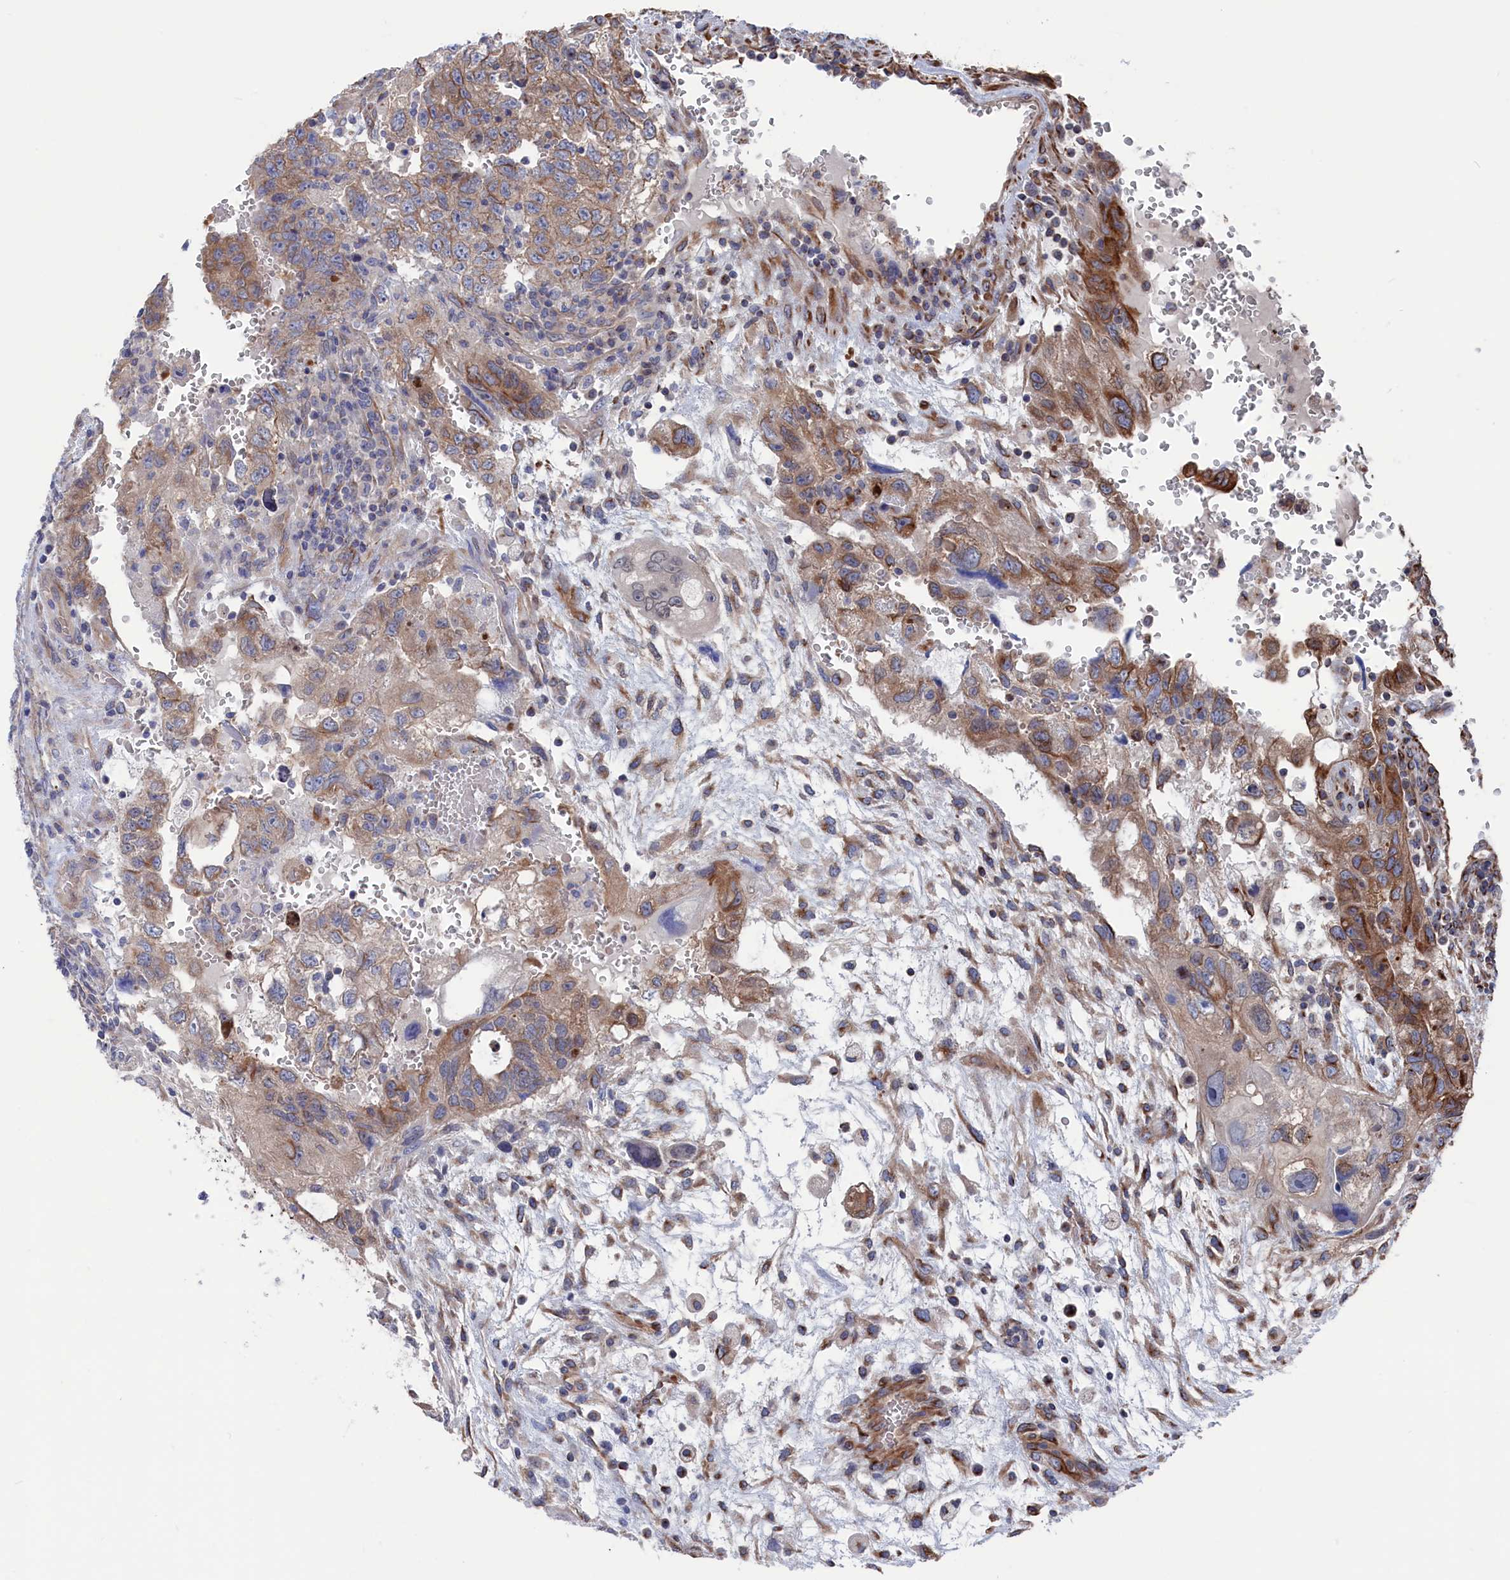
{"staining": {"intensity": "strong", "quantity": "<25%", "location": "cytoplasmic/membranous"}, "tissue": "testis cancer", "cell_type": "Tumor cells", "image_type": "cancer", "snomed": [{"axis": "morphology", "description": "Carcinoma, Embryonal, NOS"}, {"axis": "topography", "description": "Testis"}], "caption": "About <25% of tumor cells in testis cancer (embryonal carcinoma) show strong cytoplasmic/membranous protein positivity as visualized by brown immunohistochemical staining.", "gene": "NUTF2", "patient": {"sex": "male", "age": 36}}